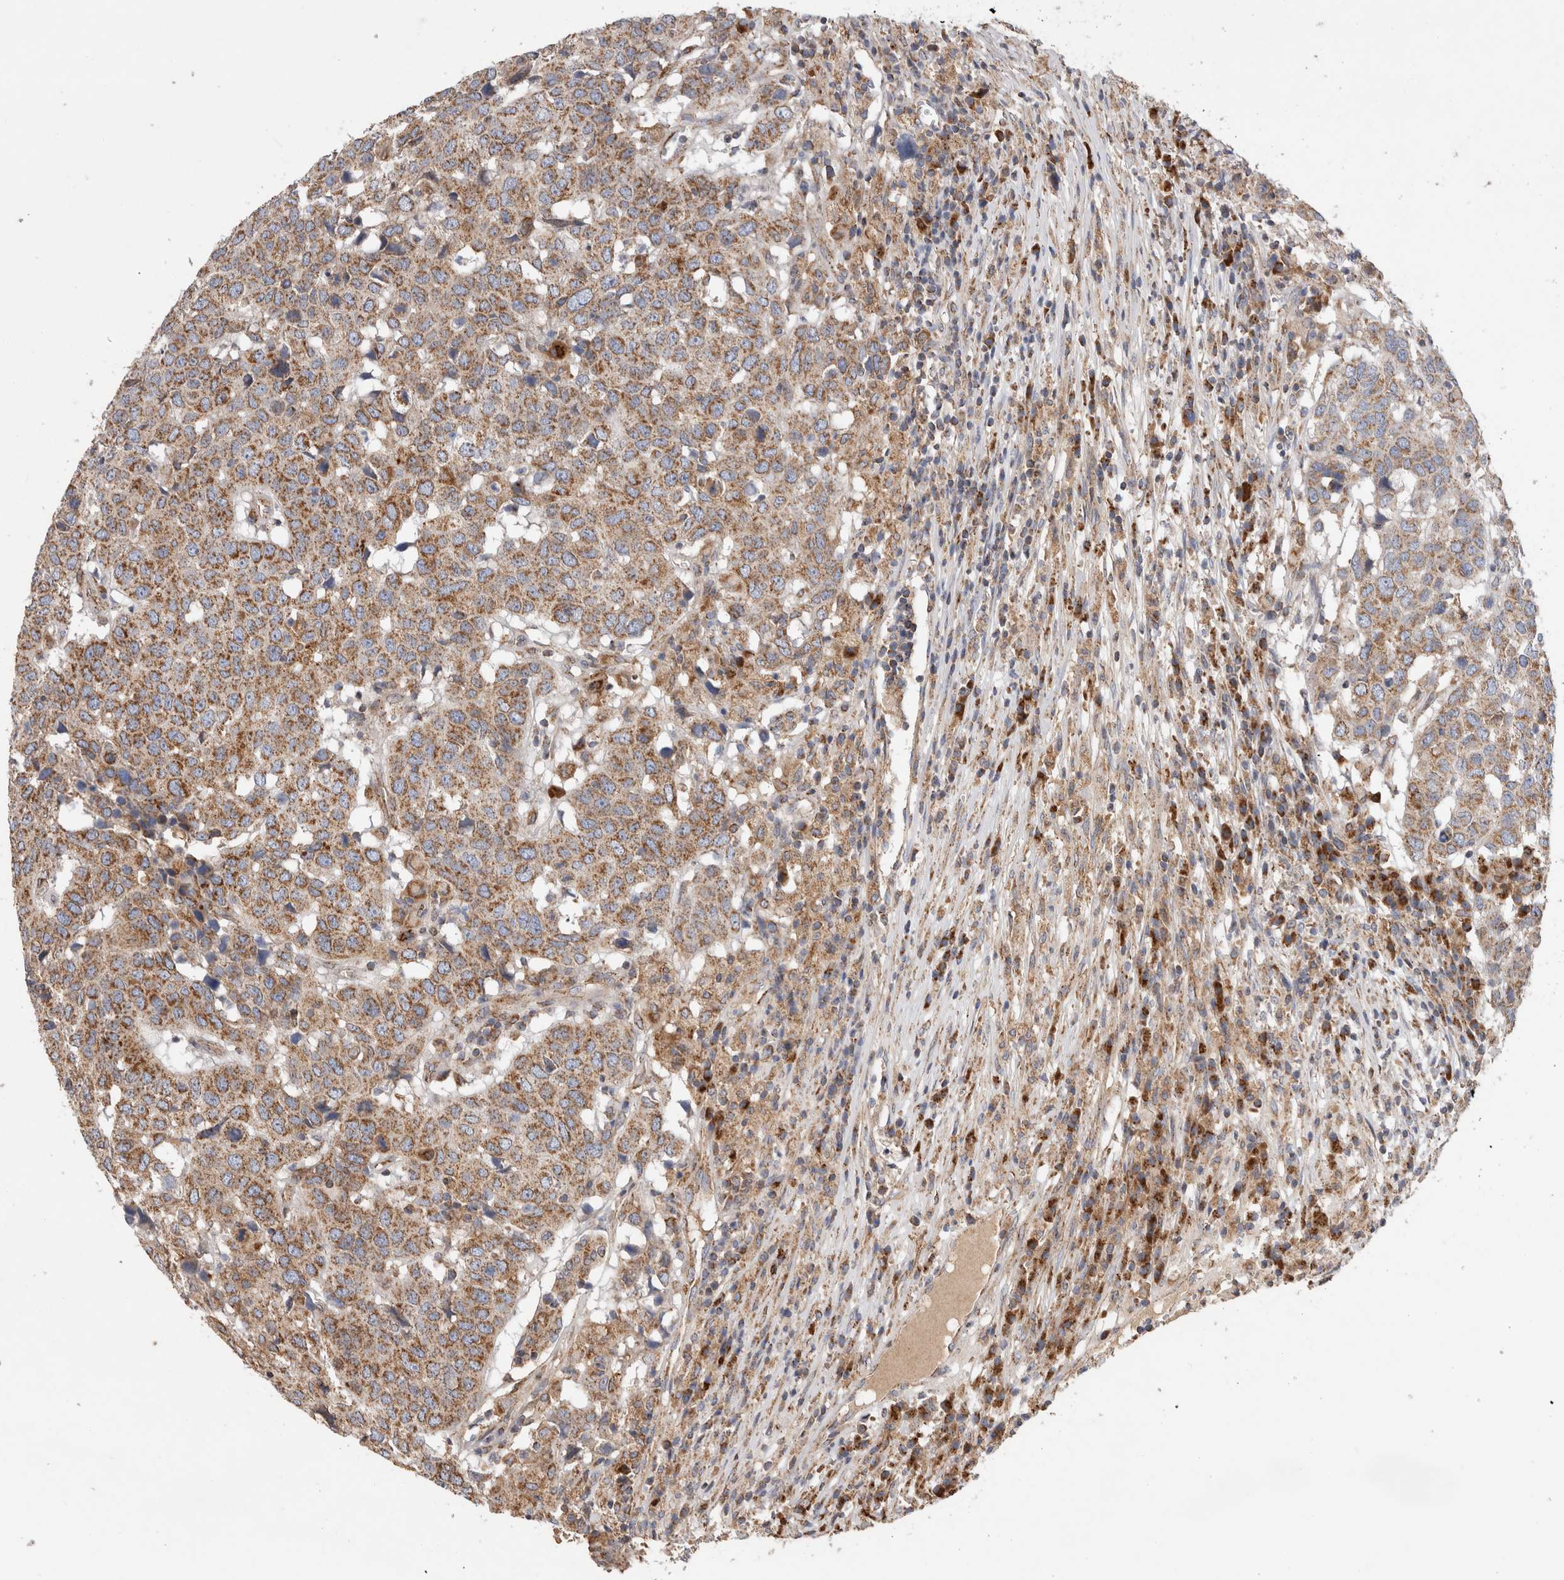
{"staining": {"intensity": "moderate", "quantity": ">75%", "location": "cytoplasmic/membranous"}, "tissue": "head and neck cancer", "cell_type": "Tumor cells", "image_type": "cancer", "snomed": [{"axis": "morphology", "description": "Squamous cell carcinoma, NOS"}, {"axis": "topography", "description": "Head-Neck"}], "caption": "About >75% of tumor cells in head and neck squamous cell carcinoma show moderate cytoplasmic/membranous protein positivity as visualized by brown immunohistochemical staining.", "gene": "IARS2", "patient": {"sex": "male", "age": 66}}